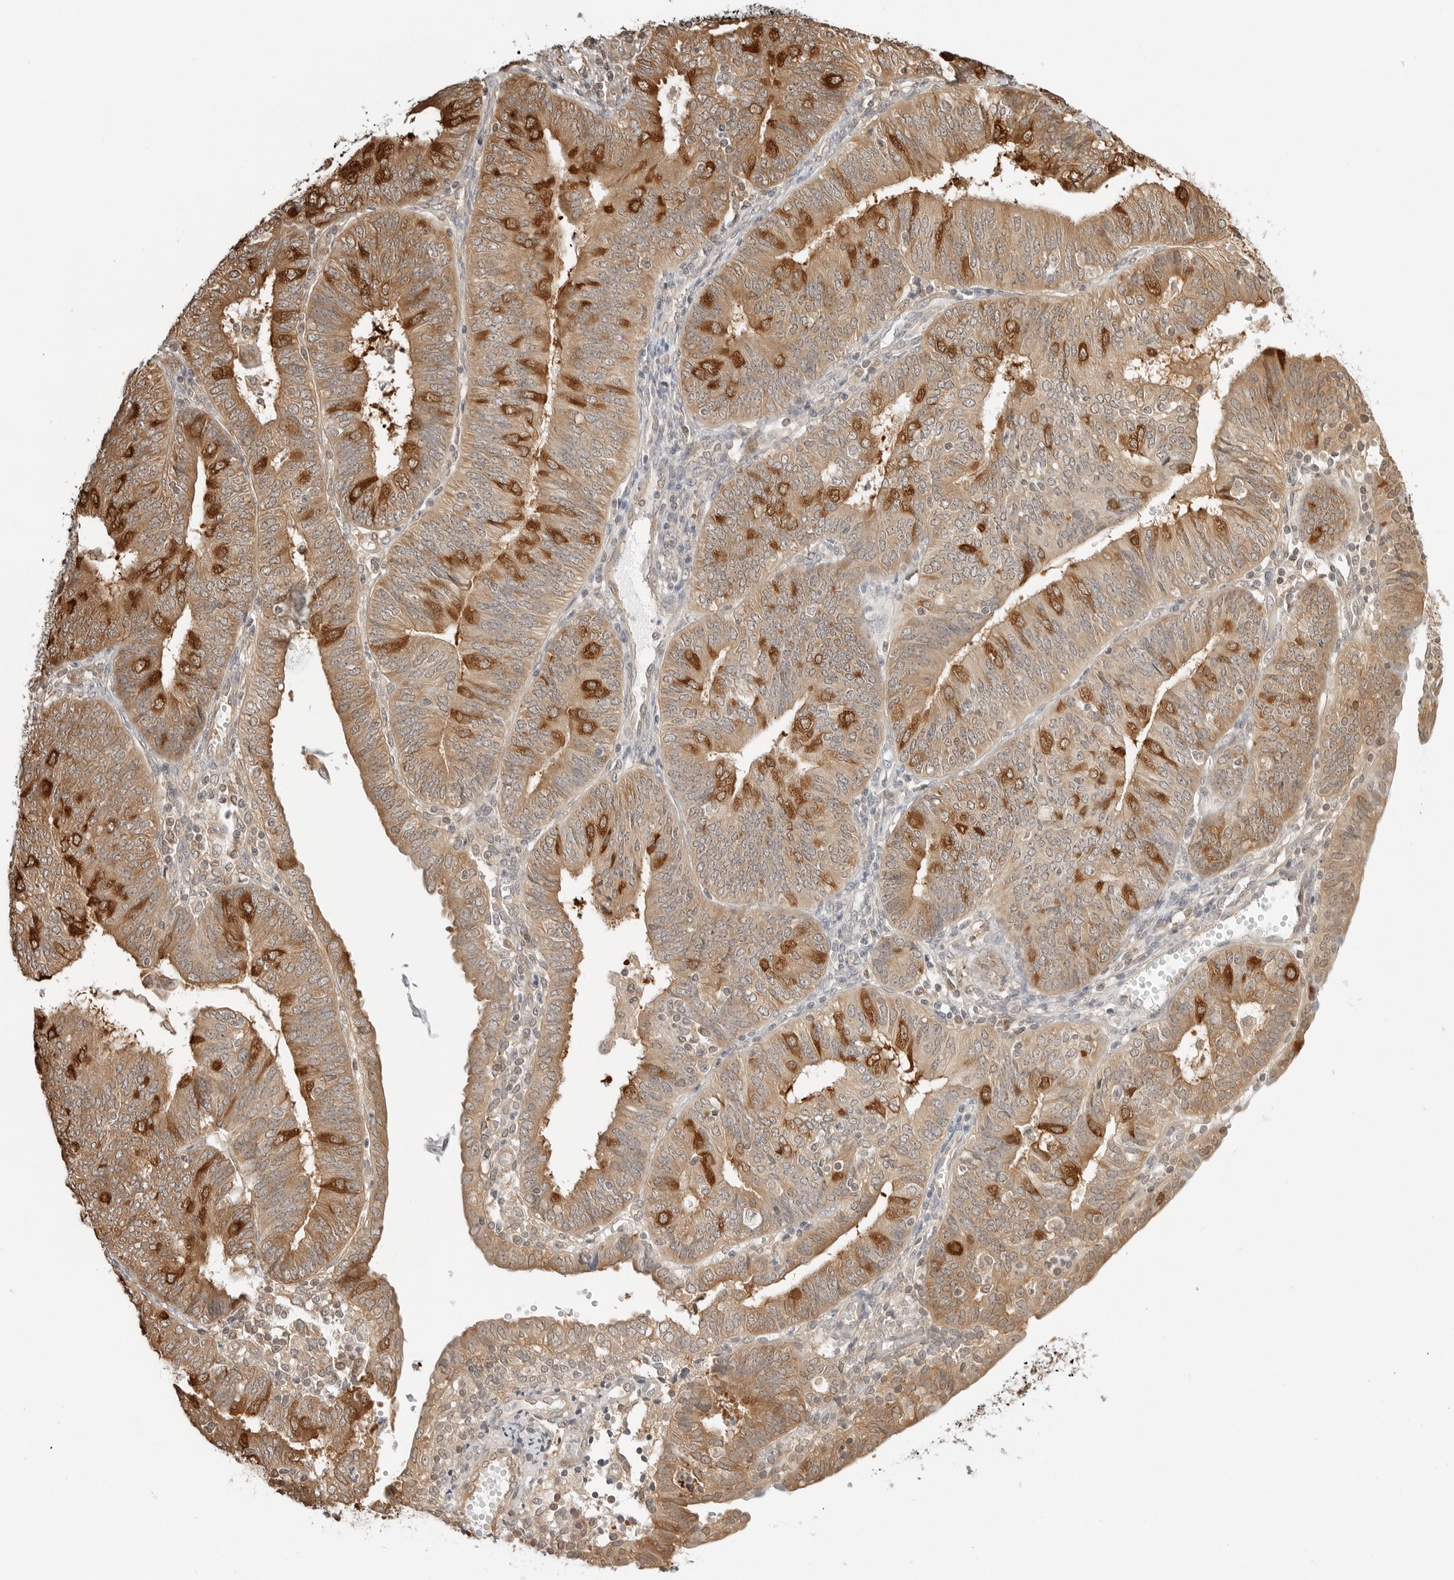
{"staining": {"intensity": "strong", "quantity": "25%-75%", "location": "cytoplasmic/membranous"}, "tissue": "endometrial cancer", "cell_type": "Tumor cells", "image_type": "cancer", "snomed": [{"axis": "morphology", "description": "Adenocarcinoma, NOS"}, {"axis": "topography", "description": "Endometrium"}], "caption": "High-power microscopy captured an immunohistochemistry (IHC) image of adenocarcinoma (endometrial), revealing strong cytoplasmic/membranous expression in about 25%-75% of tumor cells.", "gene": "NUDC", "patient": {"sex": "female", "age": 58}}